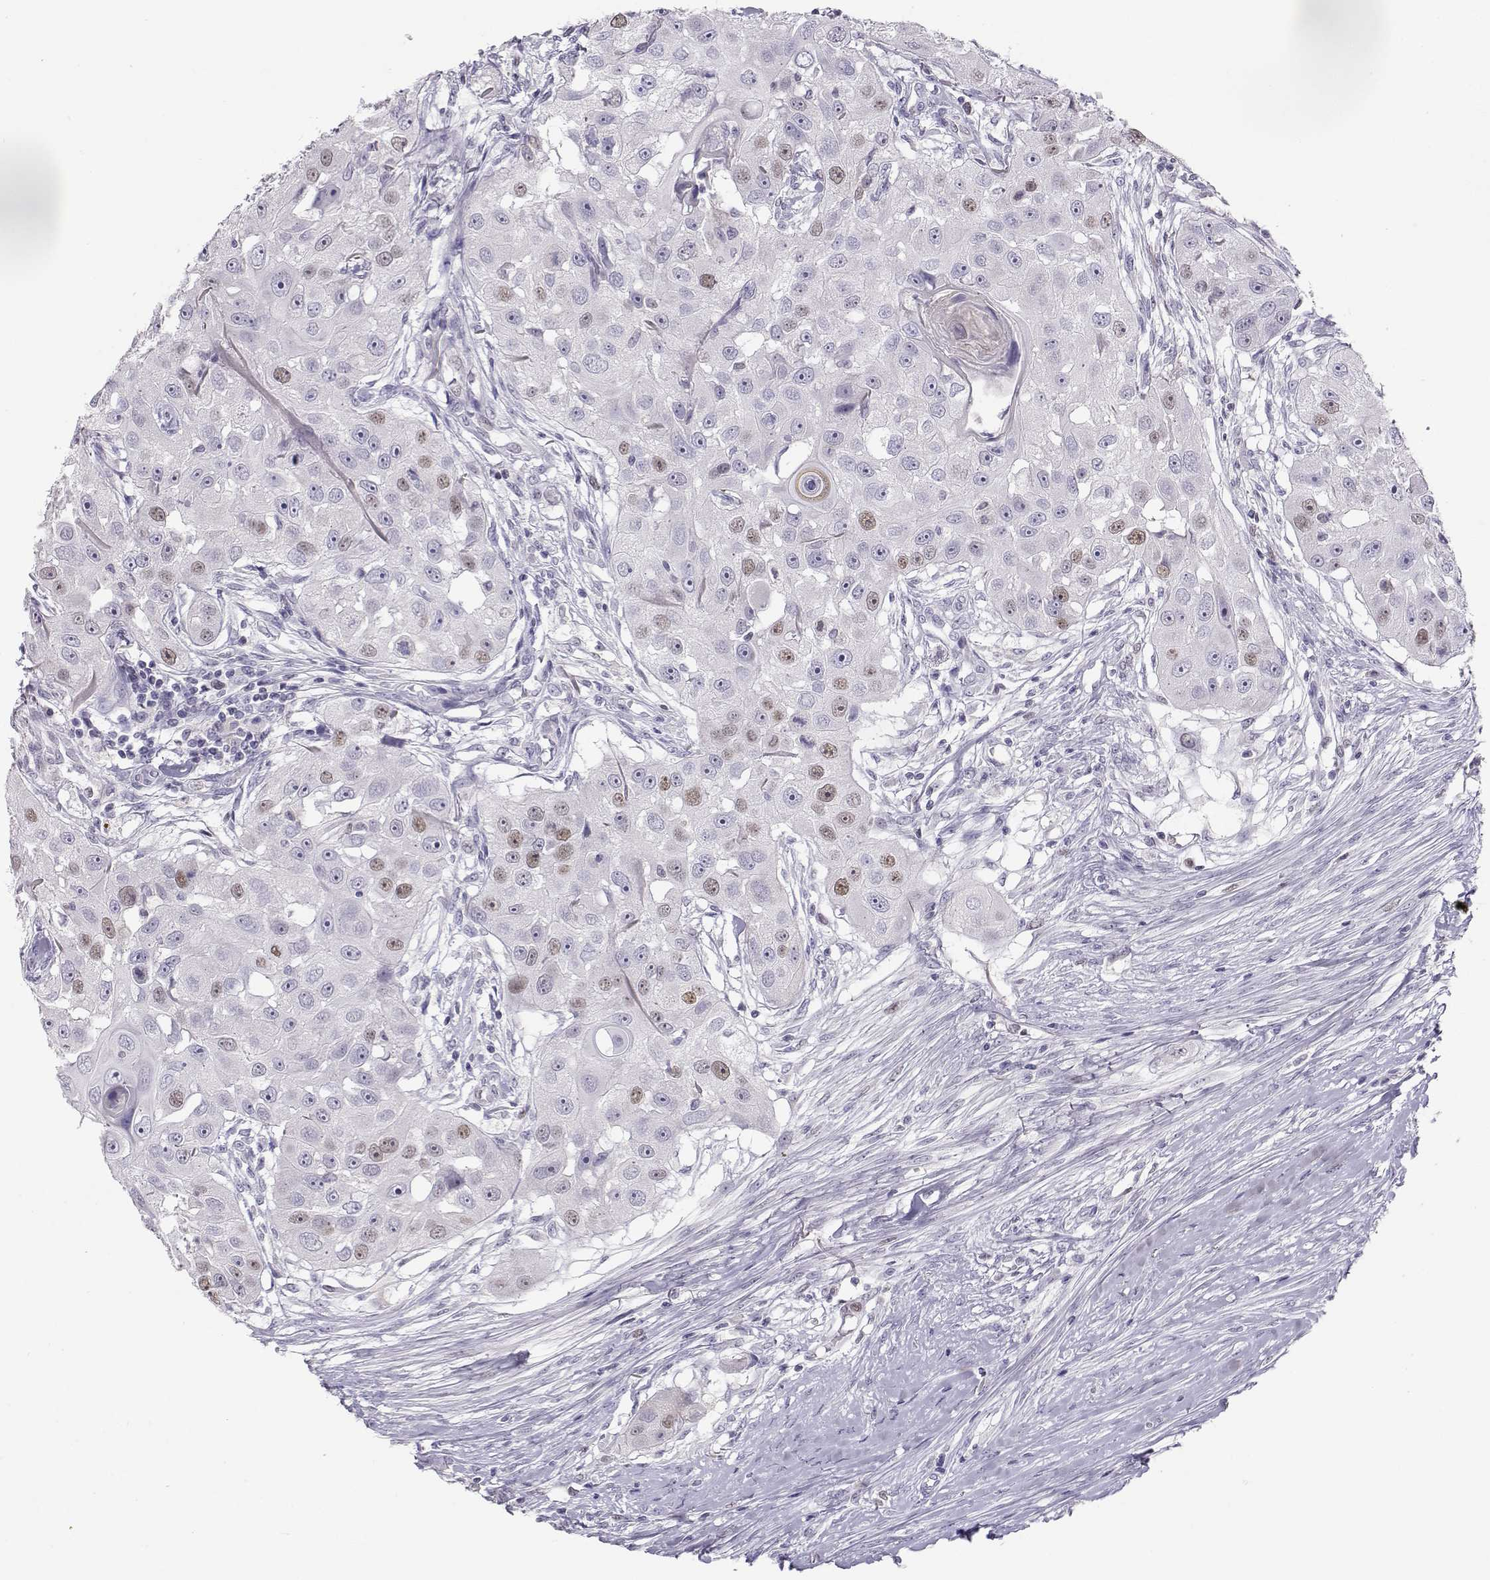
{"staining": {"intensity": "weak", "quantity": "<25%", "location": "nuclear"}, "tissue": "head and neck cancer", "cell_type": "Tumor cells", "image_type": "cancer", "snomed": [{"axis": "morphology", "description": "Squamous cell carcinoma, NOS"}, {"axis": "topography", "description": "Head-Neck"}], "caption": "High magnification brightfield microscopy of squamous cell carcinoma (head and neck) stained with DAB (3,3'-diaminobenzidine) (brown) and counterstained with hematoxylin (blue): tumor cells show no significant positivity.", "gene": "OPN5", "patient": {"sex": "male", "age": 51}}